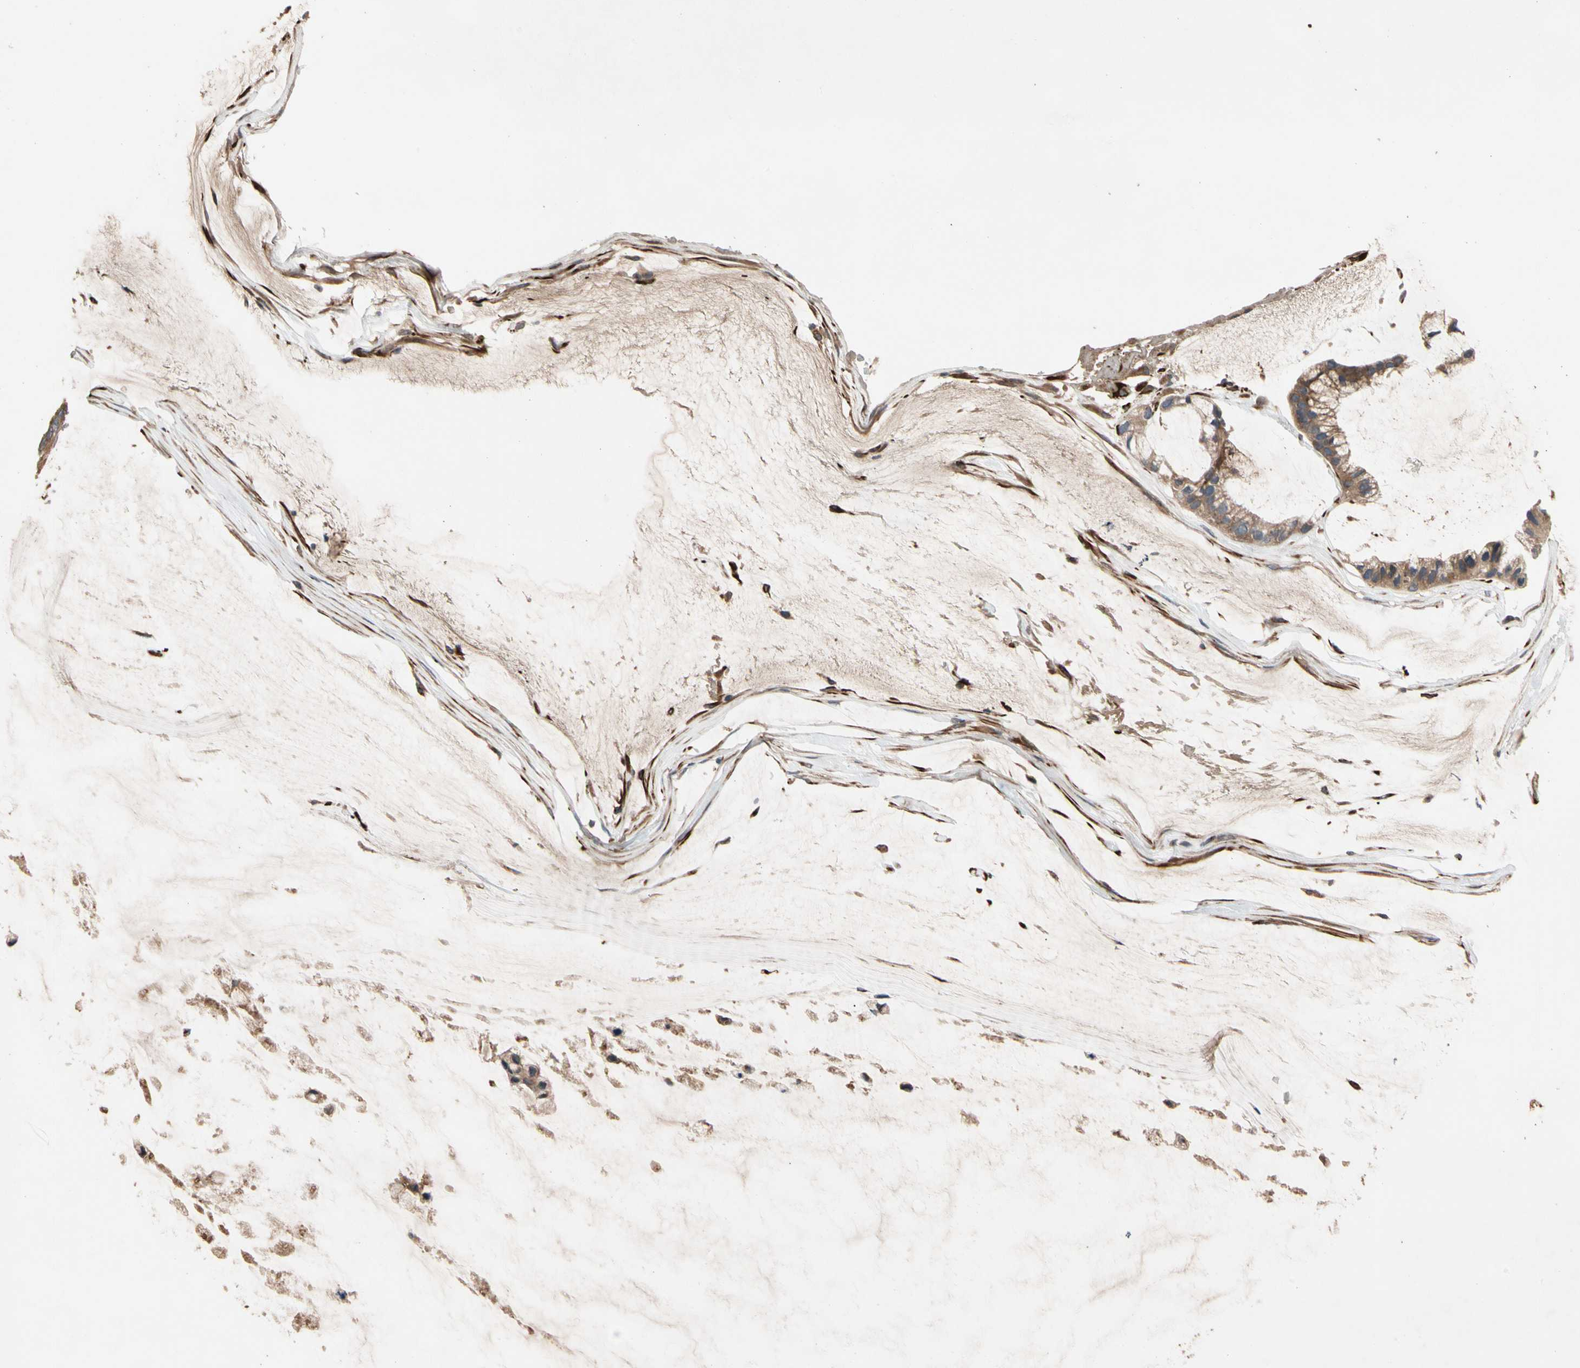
{"staining": {"intensity": "moderate", "quantity": ">75%", "location": "cytoplasmic/membranous"}, "tissue": "ovarian cancer", "cell_type": "Tumor cells", "image_type": "cancer", "snomed": [{"axis": "morphology", "description": "Cystadenocarcinoma, mucinous, NOS"}, {"axis": "topography", "description": "Ovary"}], "caption": "Immunohistochemistry staining of ovarian cancer (mucinous cystadenocarcinoma), which exhibits medium levels of moderate cytoplasmic/membranous positivity in about >75% of tumor cells indicating moderate cytoplasmic/membranous protein staining. The staining was performed using DAB (brown) for protein detection and nuclei were counterstained in hematoxylin (blue).", "gene": "FGD6", "patient": {"sex": "female", "age": 39}}